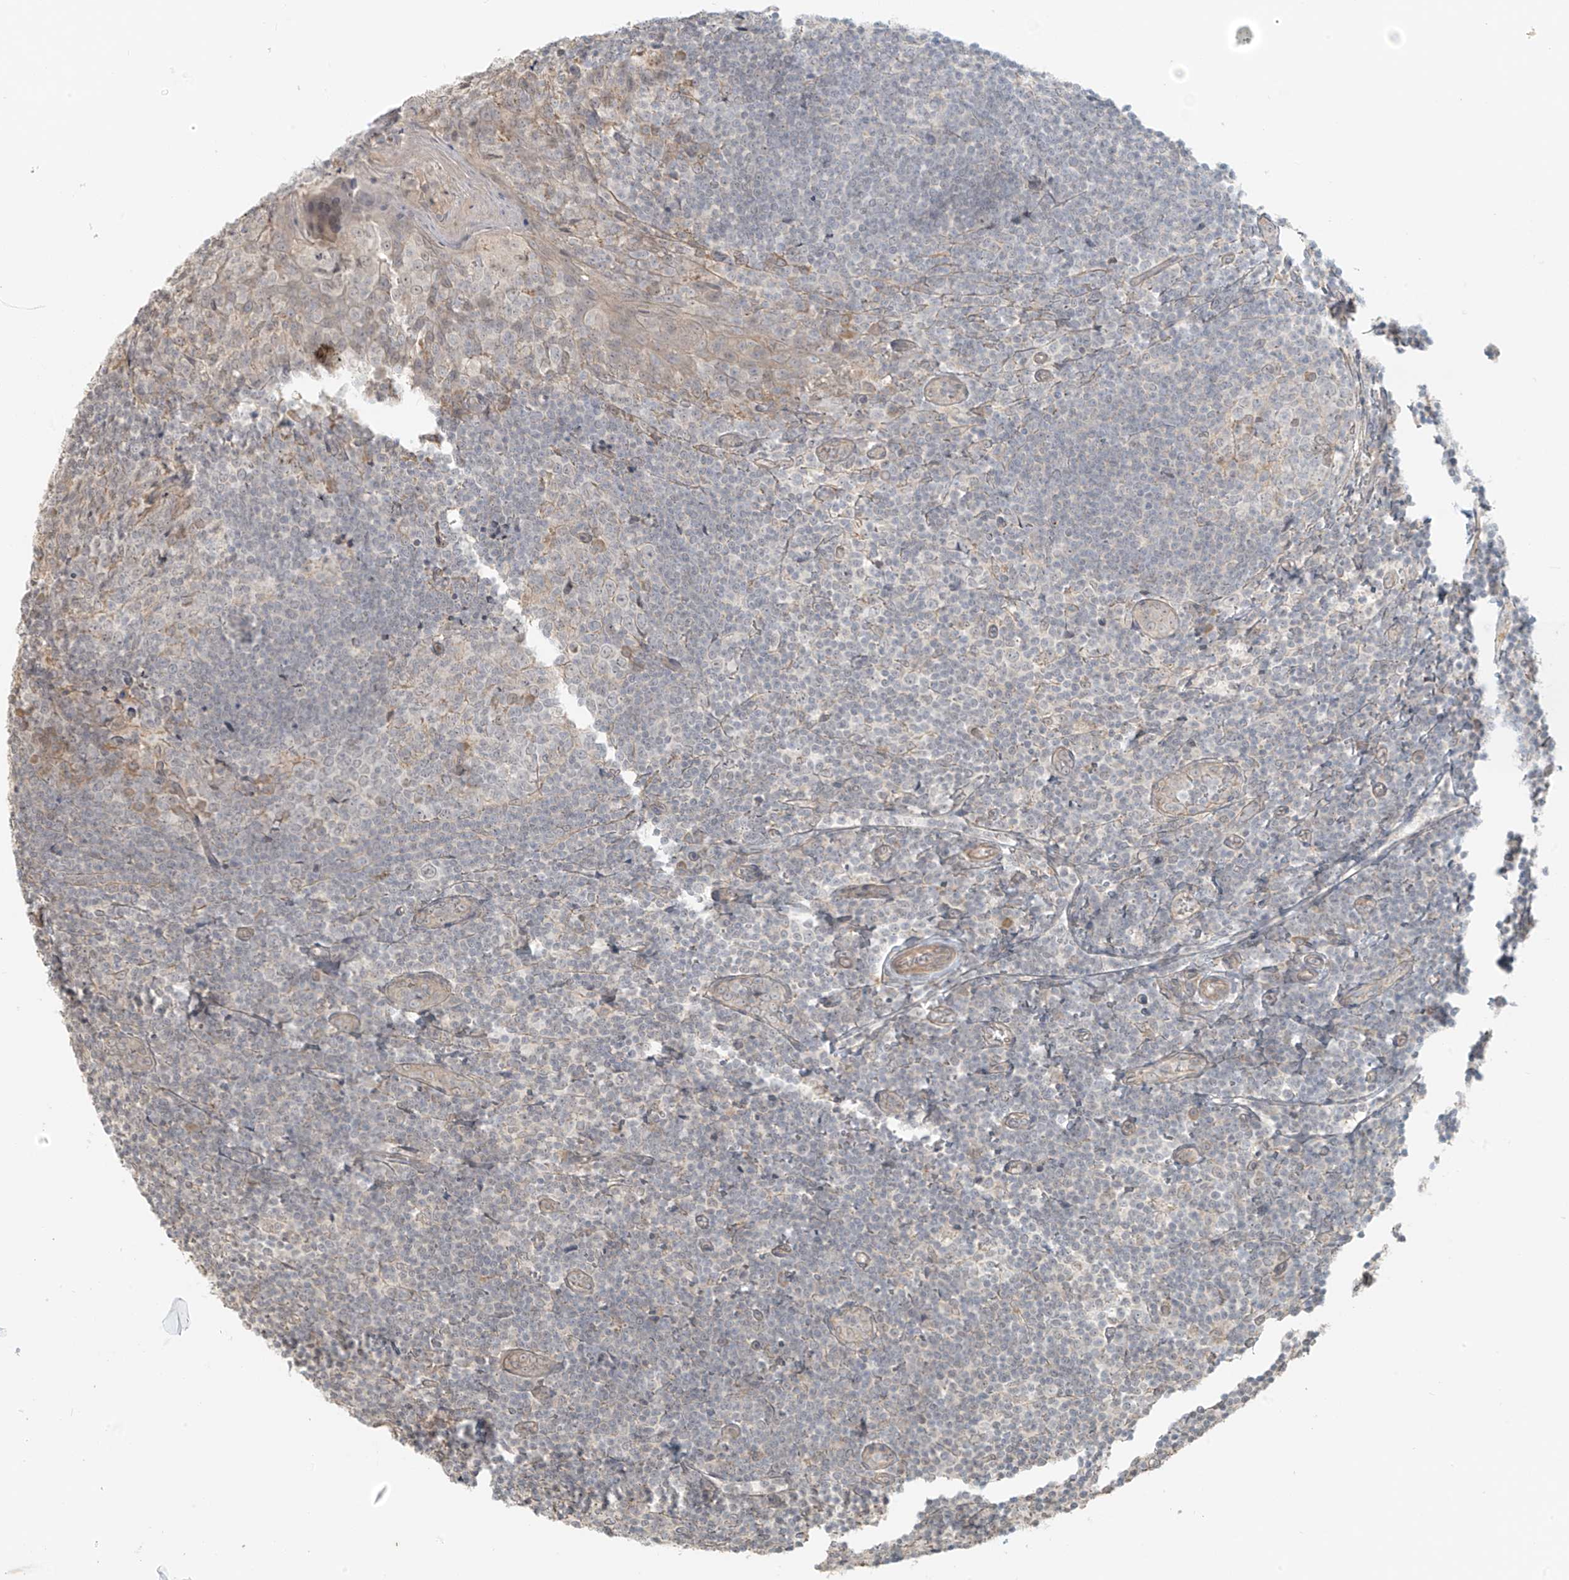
{"staining": {"intensity": "weak", "quantity": "<25%", "location": "cytoplasmic/membranous"}, "tissue": "tonsil", "cell_type": "Germinal center cells", "image_type": "normal", "snomed": [{"axis": "morphology", "description": "Normal tissue, NOS"}, {"axis": "topography", "description": "Tonsil"}], "caption": "Histopathology image shows no protein positivity in germinal center cells of normal tonsil.", "gene": "ABCD1", "patient": {"sex": "male", "age": 27}}